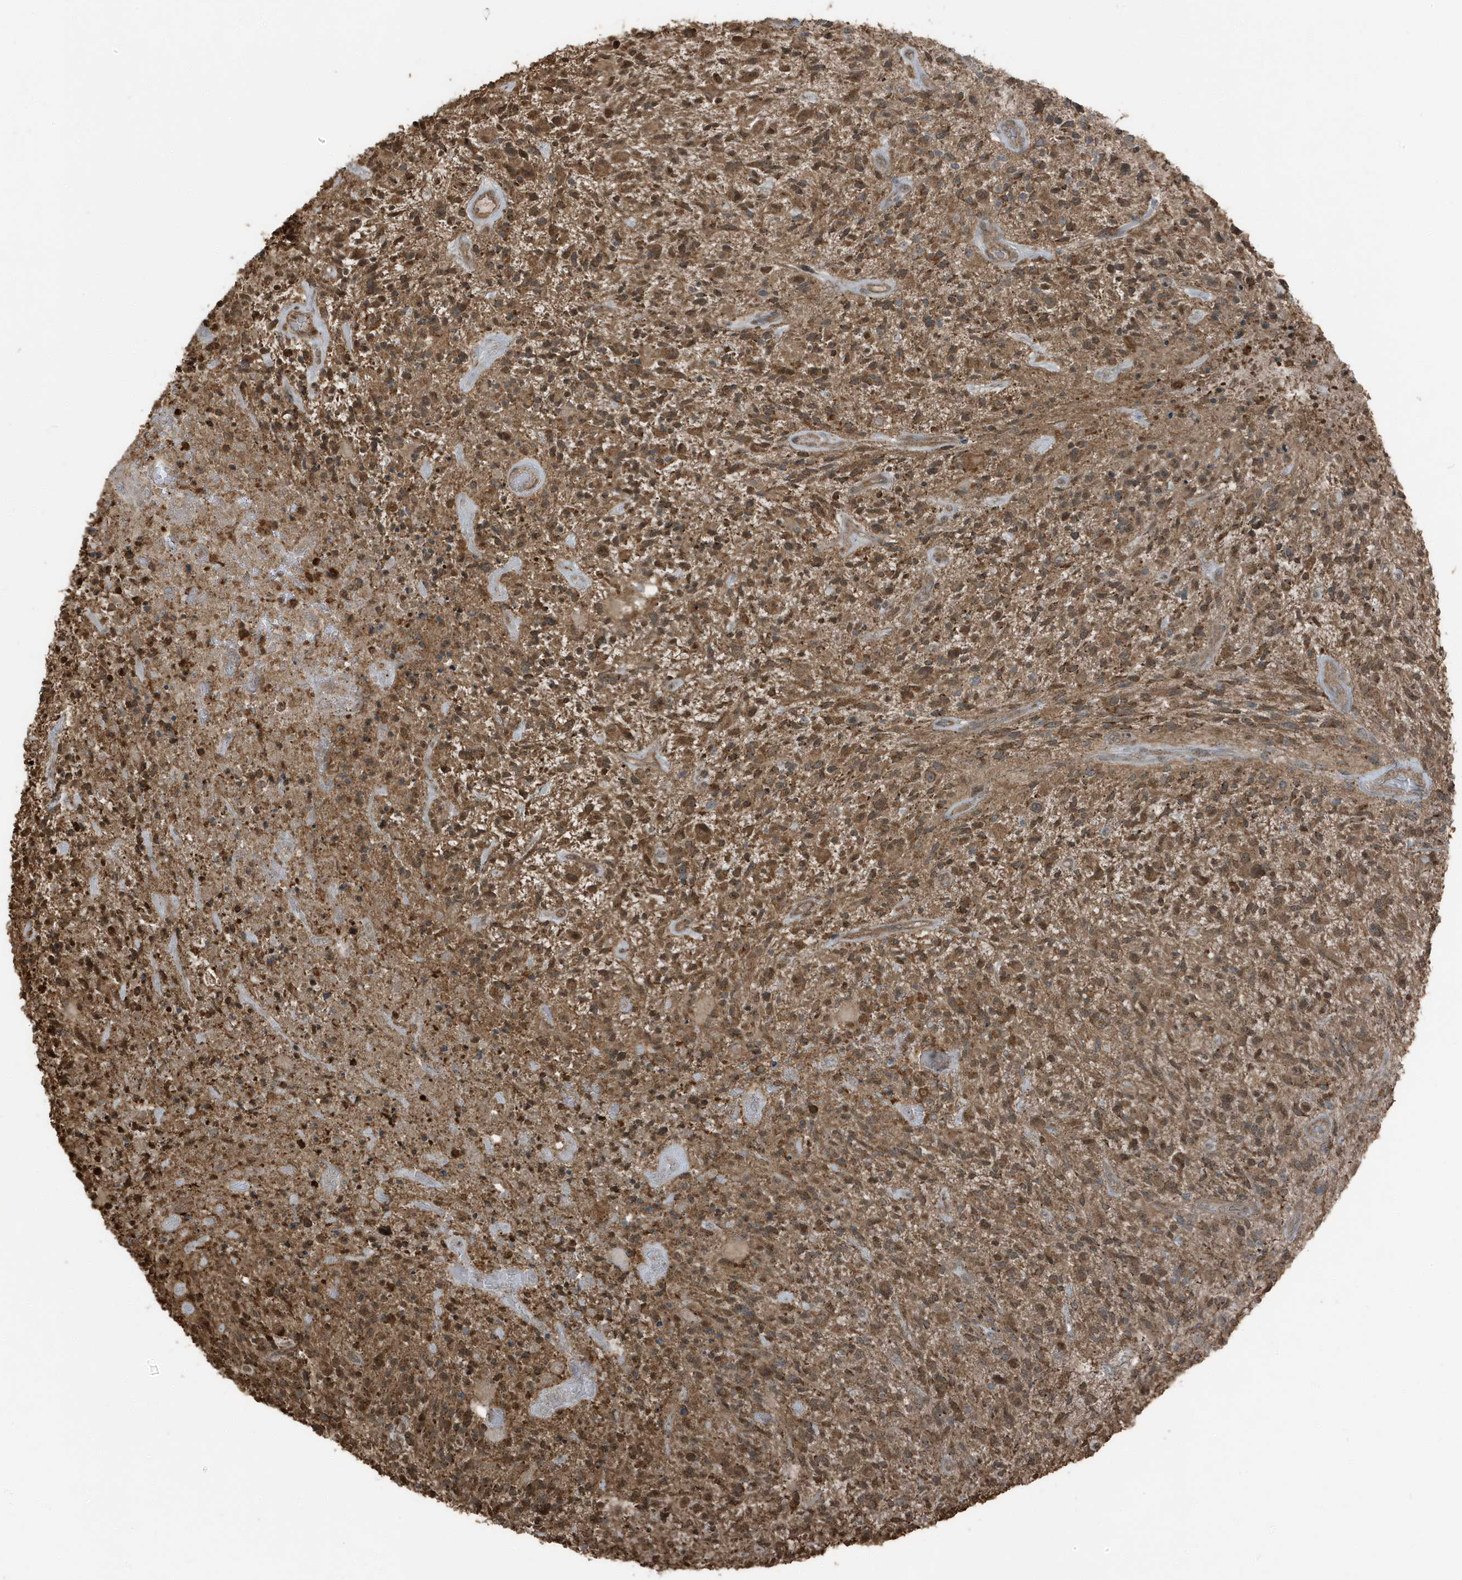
{"staining": {"intensity": "moderate", "quantity": ">75%", "location": "cytoplasmic/membranous"}, "tissue": "glioma", "cell_type": "Tumor cells", "image_type": "cancer", "snomed": [{"axis": "morphology", "description": "Glioma, malignant, High grade"}, {"axis": "topography", "description": "Brain"}], "caption": "Immunohistochemical staining of glioma shows medium levels of moderate cytoplasmic/membranous protein positivity in approximately >75% of tumor cells. The staining is performed using DAB brown chromogen to label protein expression. The nuclei are counter-stained blue using hematoxylin.", "gene": "AZI2", "patient": {"sex": "male", "age": 47}}